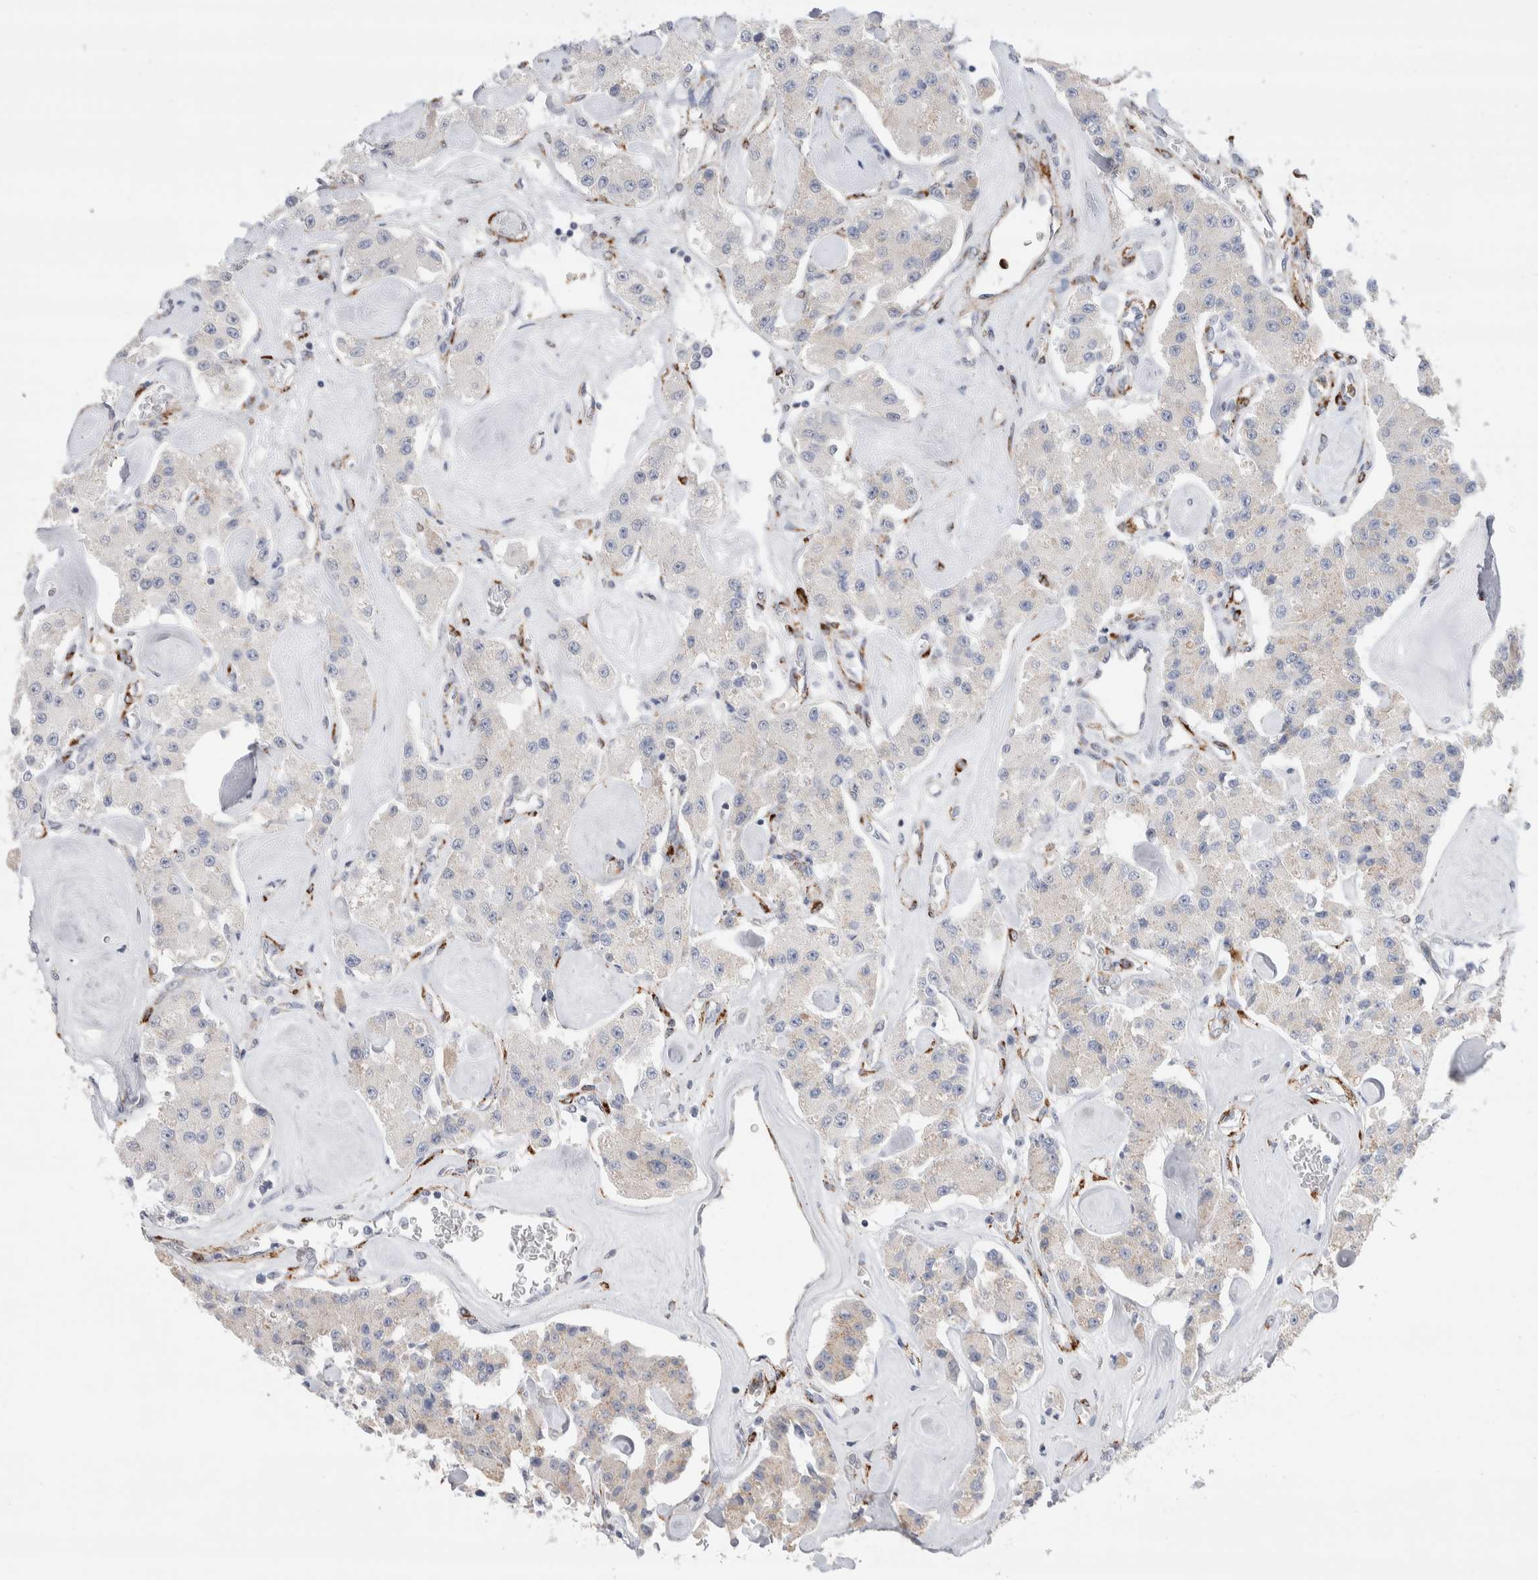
{"staining": {"intensity": "weak", "quantity": "<25%", "location": "cytoplasmic/membranous"}, "tissue": "carcinoid", "cell_type": "Tumor cells", "image_type": "cancer", "snomed": [{"axis": "morphology", "description": "Carcinoid, malignant, NOS"}, {"axis": "topography", "description": "Pancreas"}], "caption": "This is an IHC image of human malignant carcinoid. There is no expression in tumor cells.", "gene": "SEPTIN4", "patient": {"sex": "male", "age": 41}}